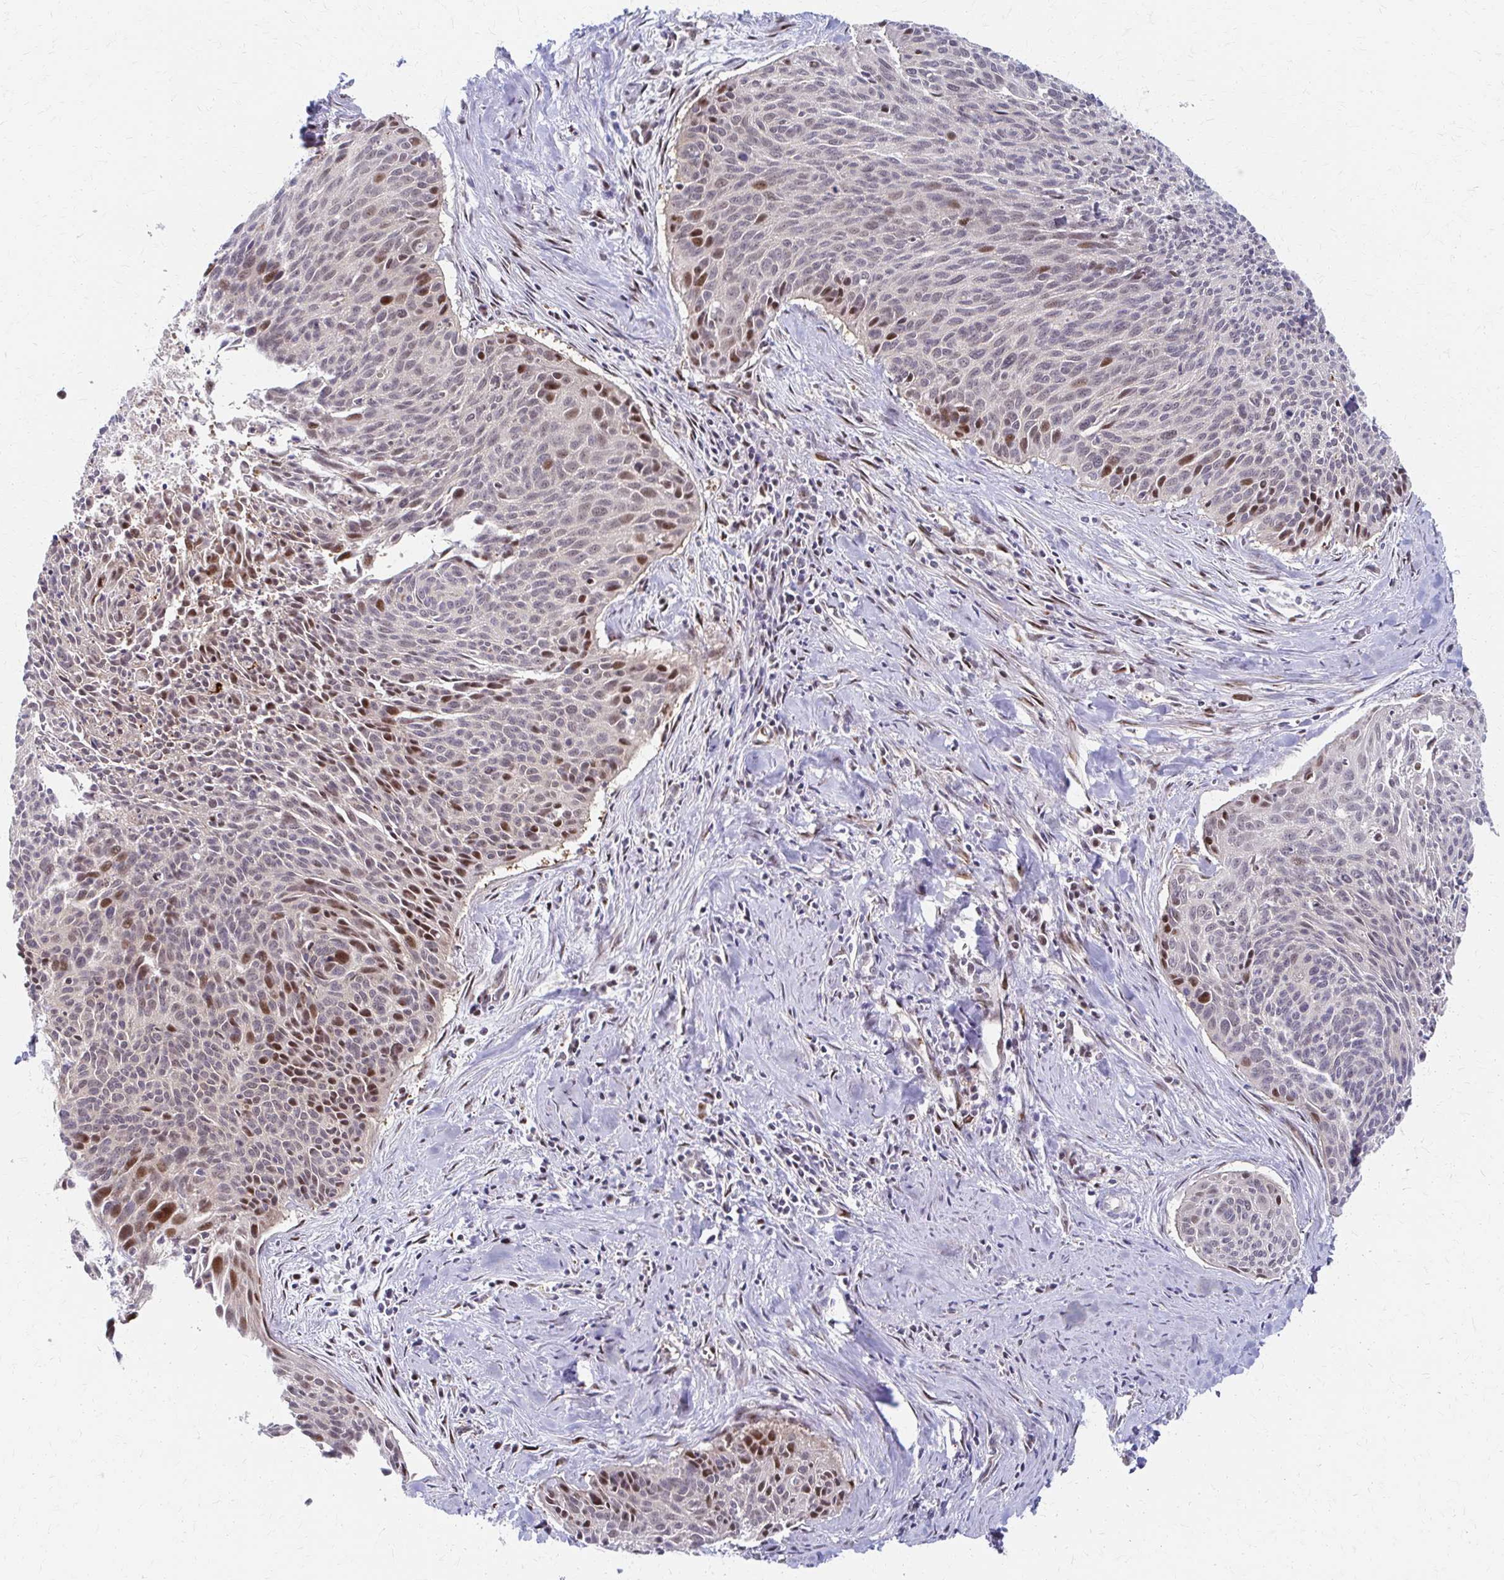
{"staining": {"intensity": "moderate", "quantity": "25%-75%", "location": "cytoplasmic/membranous,nuclear"}, "tissue": "cervical cancer", "cell_type": "Tumor cells", "image_type": "cancer", "snomed": [{"axis": "morphology", "description": "Squamous cell carcinoma, NOS"}, {"axis": "topography", "description": "Cervix"}], "caption": "Immunohistochemical staining of human cervical cancer (squamous cell carcinoma) shows medium levels of moderate cytoplasmic/membranous and nuclear expression in about 25%-75% of tumor cells.", "gene": "PSMD7", "patient": {"sex": "female", "age": 55}}